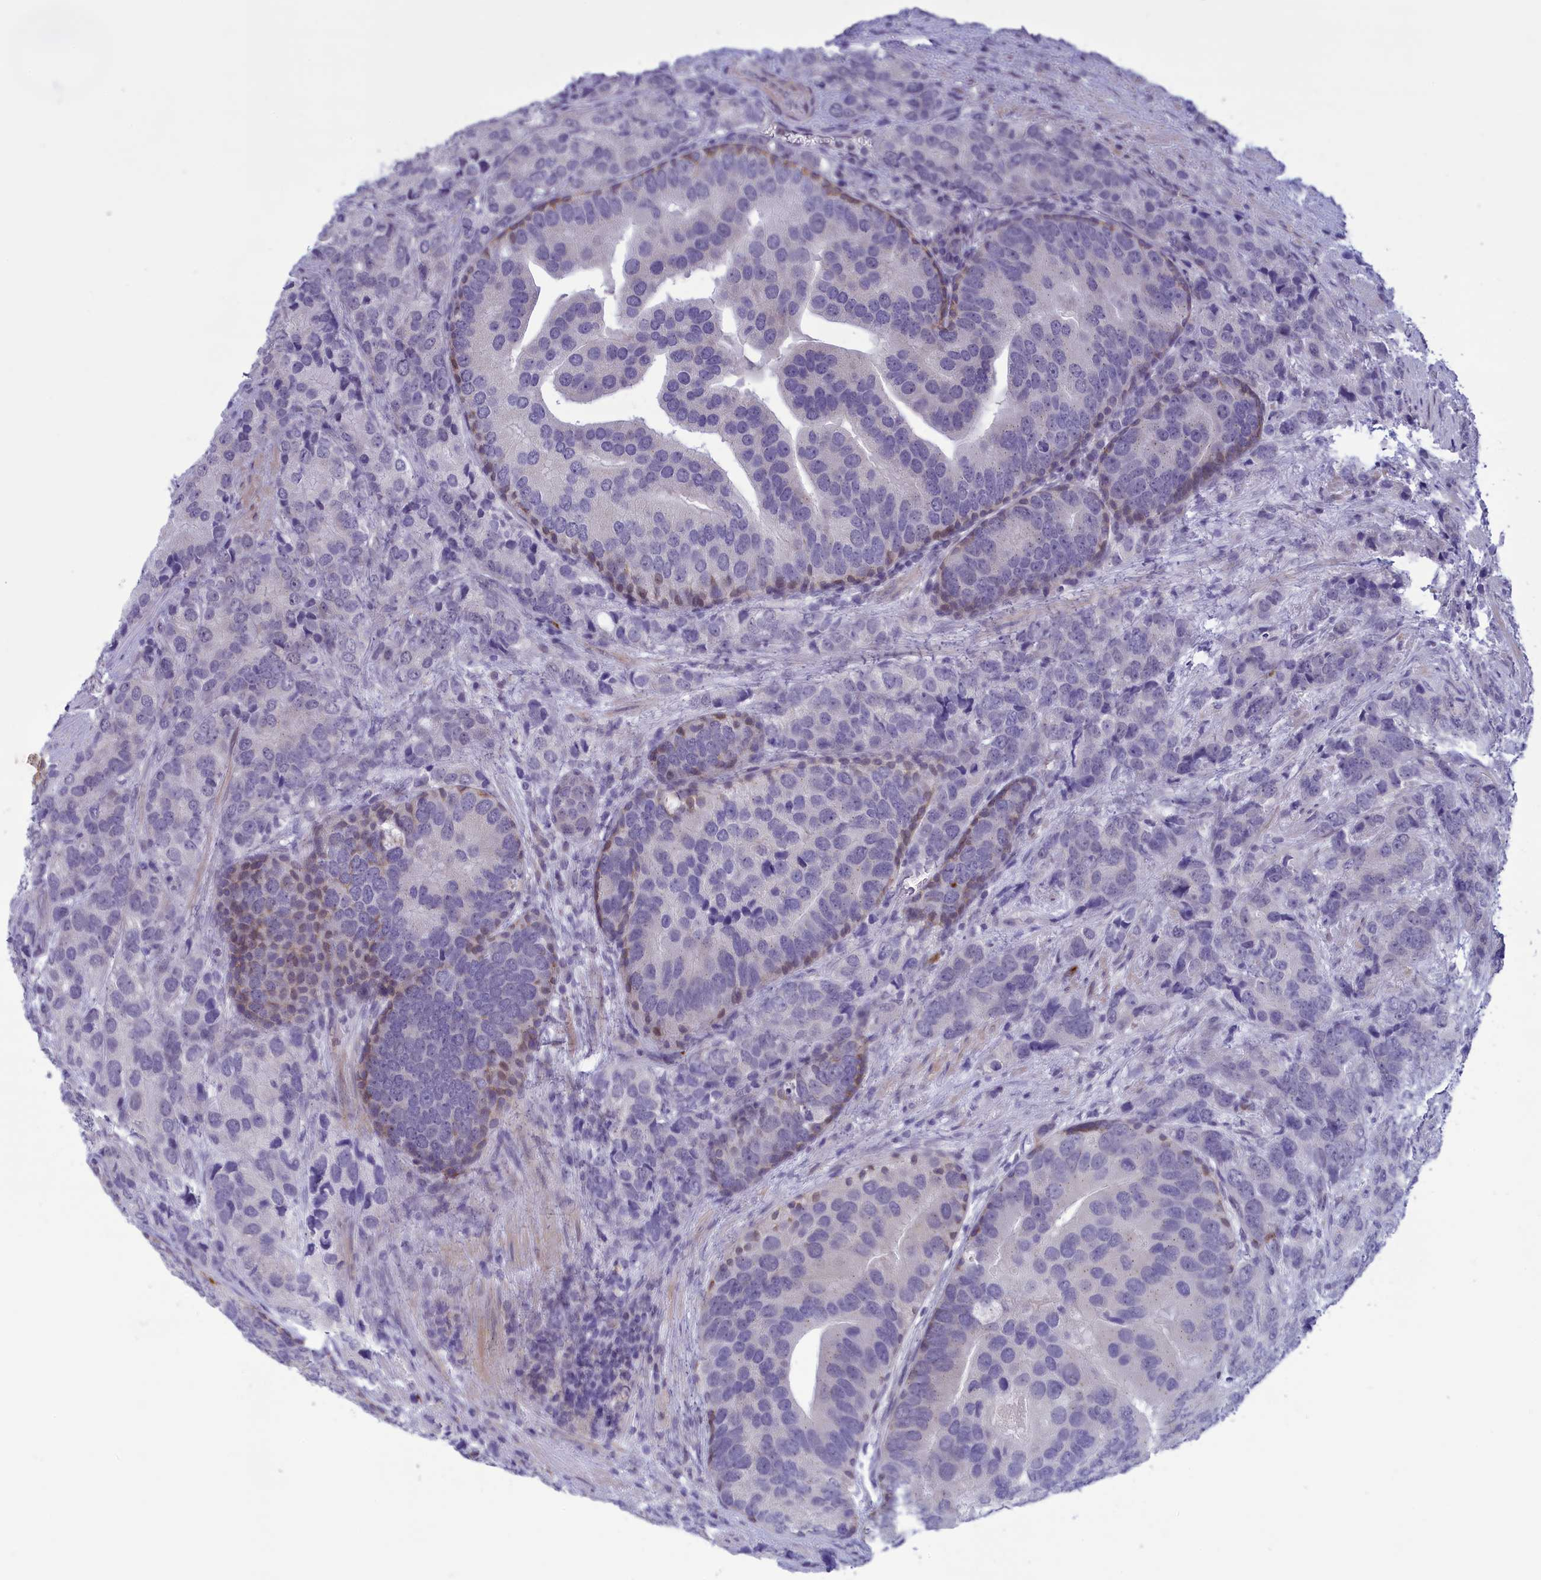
{"staining": {"intensity": "negative", "quantity": "none", "location": "none"}, "tissue": "prostate cancer", "cell_type": "Tumor cells", "image_type": "cancer", "snomed": [{"axis": "morphology", "description": "Adenocarcinoma, High grade"}, {"axis": "topography", "description": "Prostate"}], "caption": "This is an immunohistochemistry histopathology image of prostate cancer. There is no staining in tumor cells.", "gene": "ELOA2", "patient": {"sex": "male", "age": 62}}